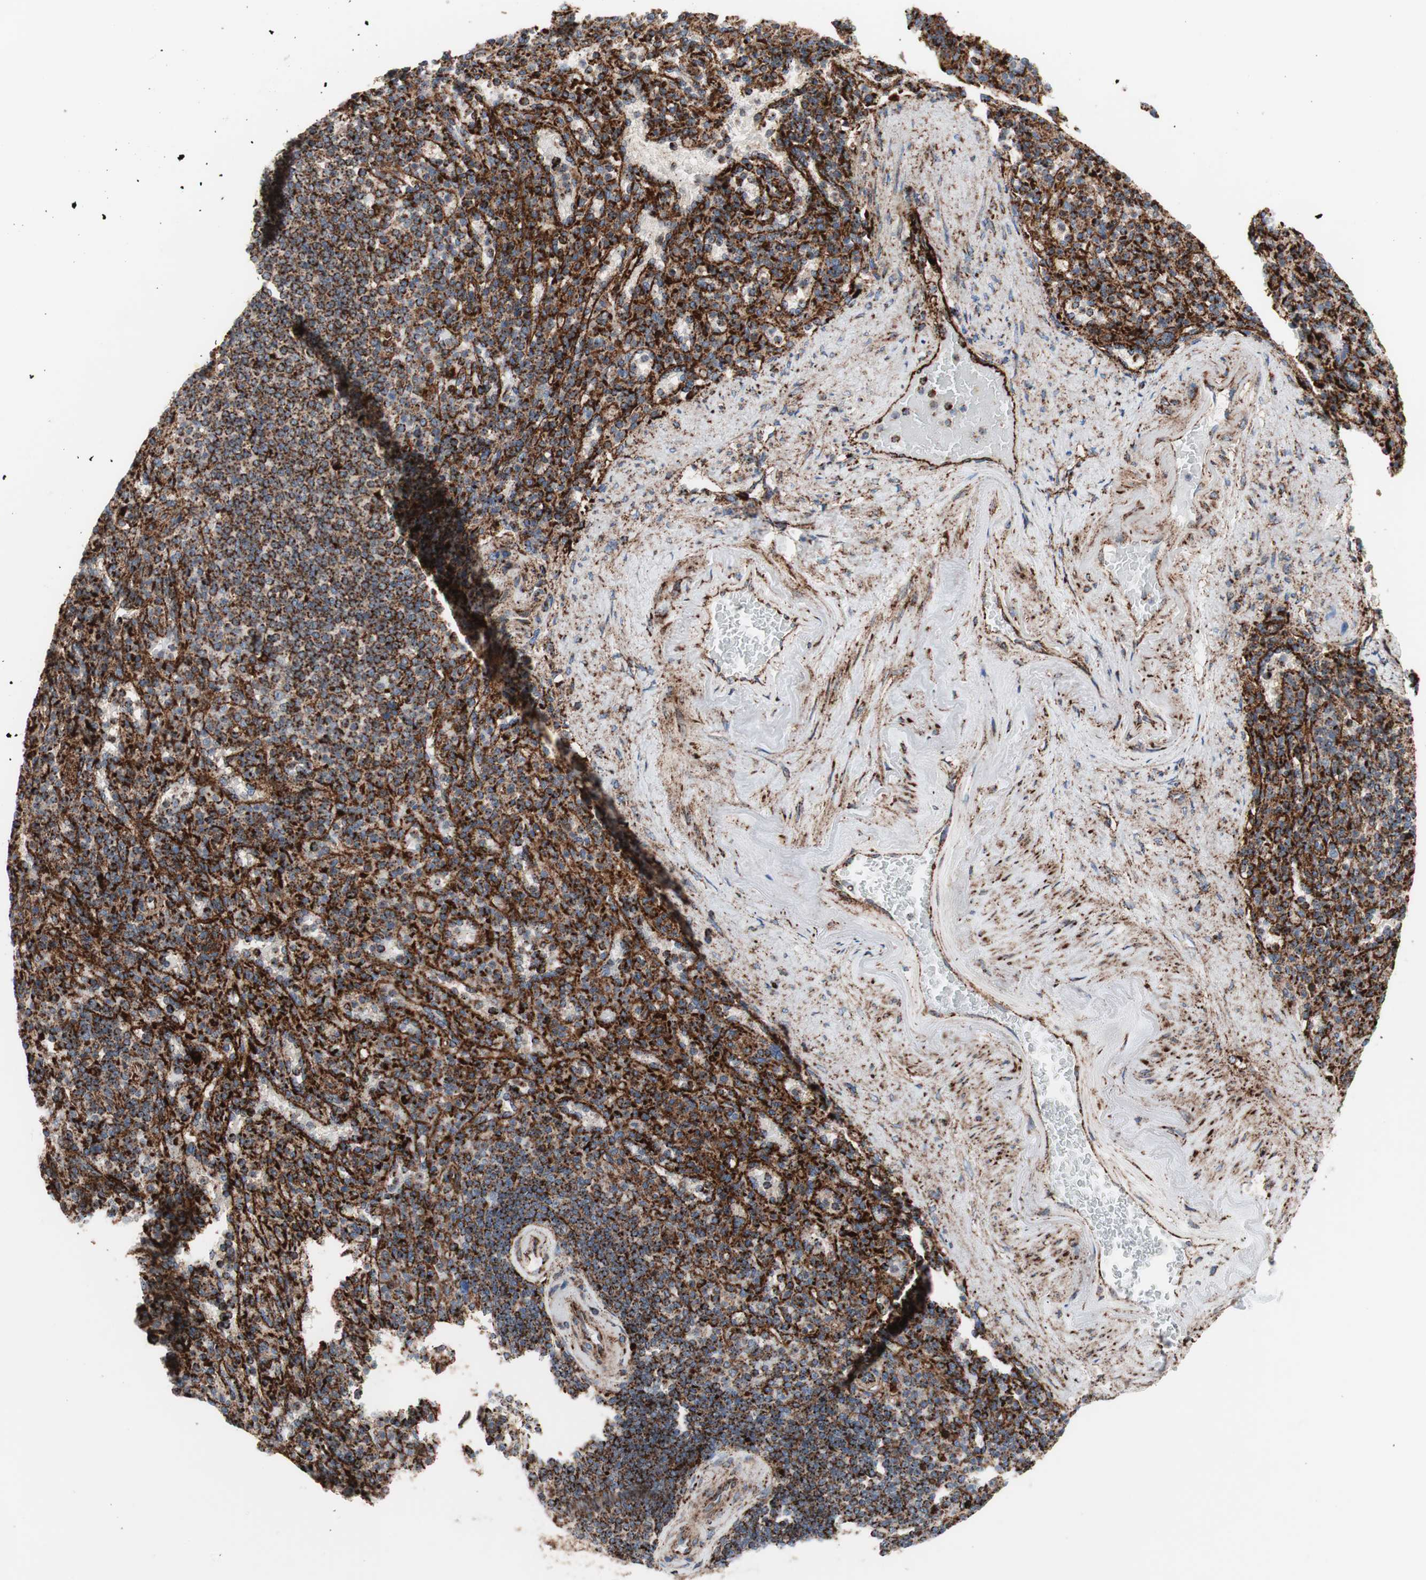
{"staining": {"intensity": "strong", "quantity": ">75%", "location": "cytoplasmic/membranous"}, "tissue": "spleen", "cell_type": "Cells in red pulp", "image_type": "normal", "snomed": [{"axis": "morphology", "description": "Normal tissue, NOS"}, {"axis": "topography", "description": "Spleen"}], "caption": "A high amount of strong cytoplasmic/membranous positivity is appreciated in about >75% of cells in red pulp in benign spleen.", "gene": "LAMP1", "patient": {"sex": "female", "age": 74}}